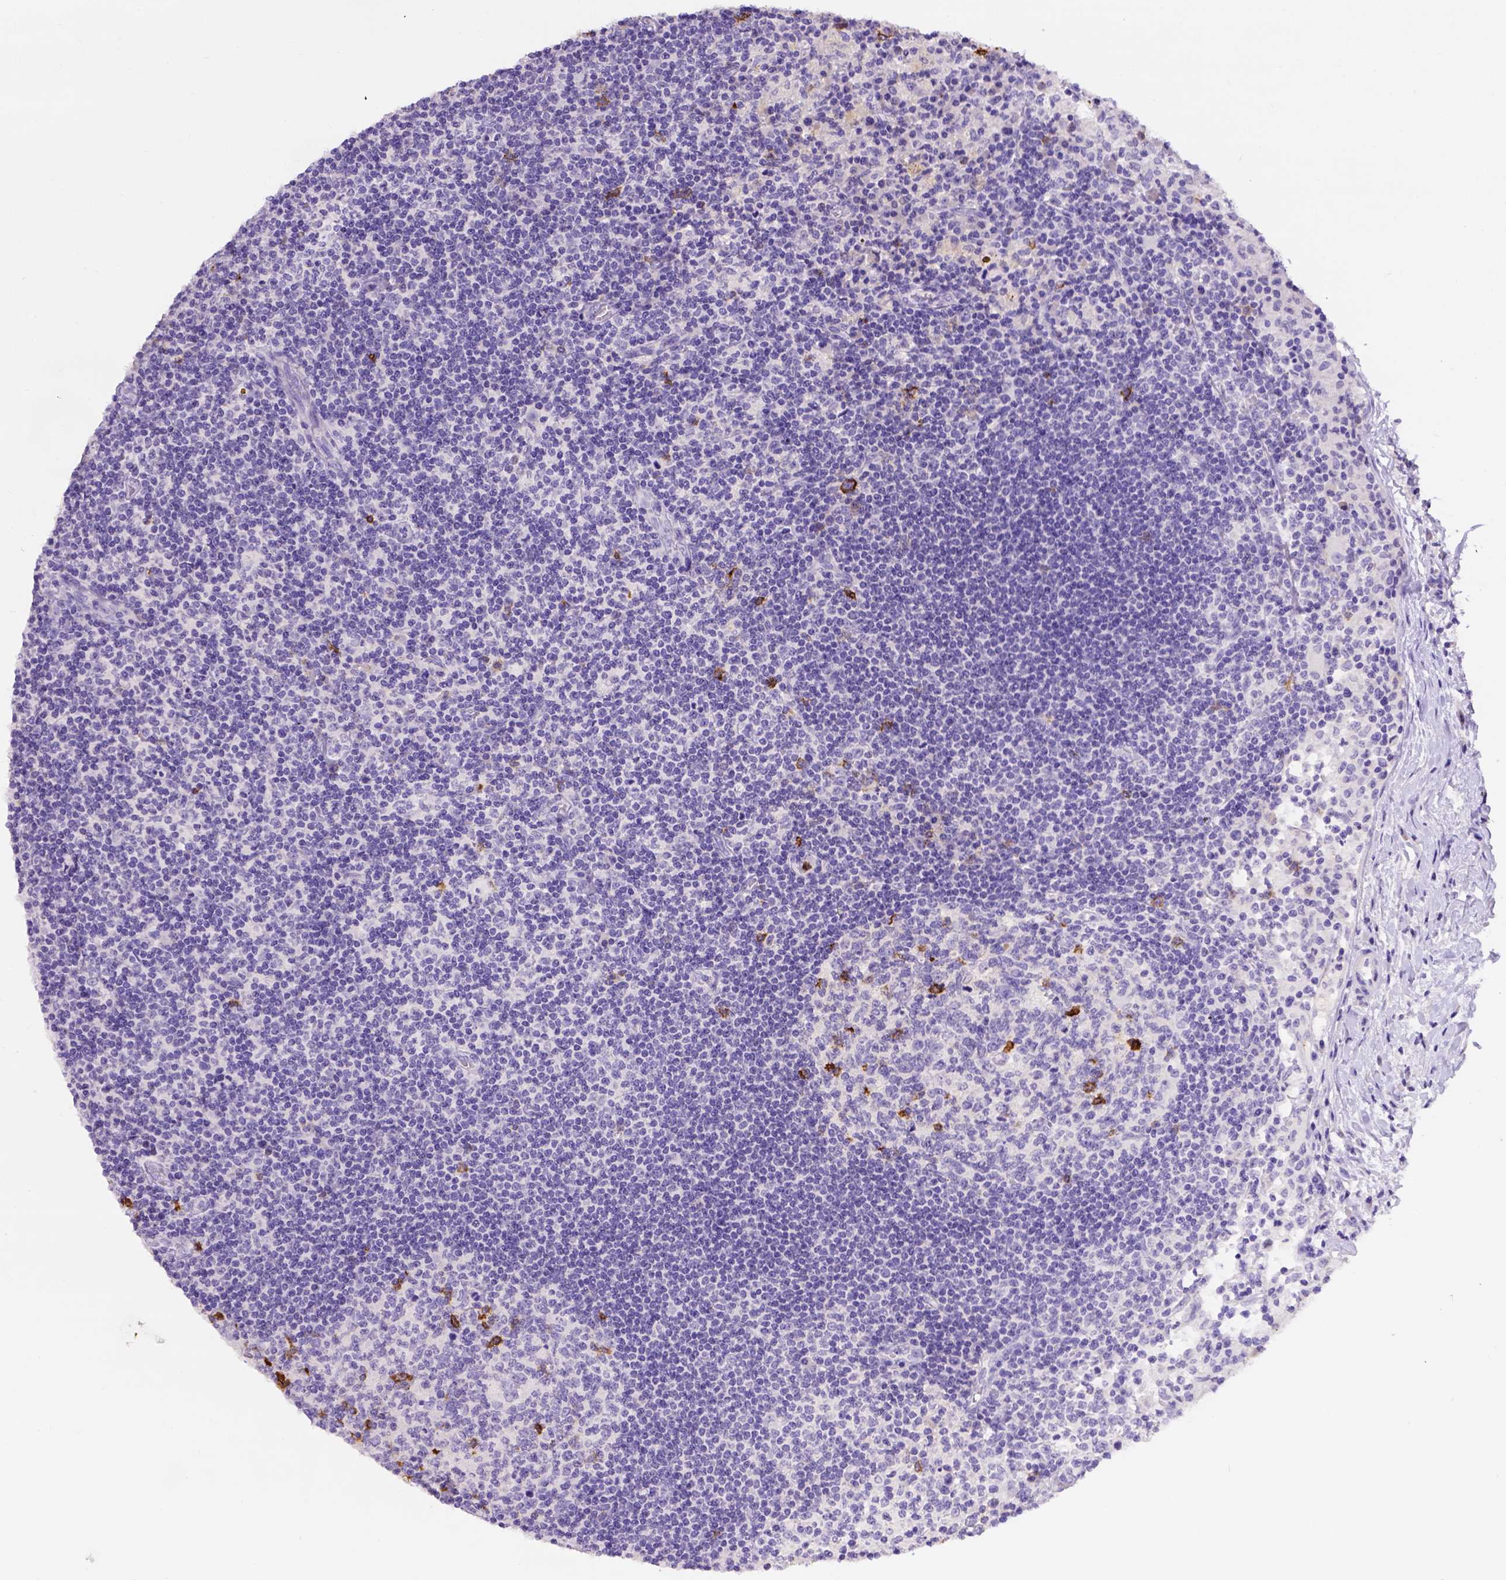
{"staining": {"intensity": "strong", "quantity": "<25%", "location": "cytoplasmic/membranous"}, "tissue": "lymph node", "cell_type": "Germinal center cells", "image_type": "normal", "snomed": [{"axis": "morphology", "description": "Normal tissue, NOS"}, {"axis": "topography", "description": "Lymph node"}], "caption": "Immunohistochemistry histopathology image of normal lymph node stained for a protein (brown), which displays medium levels of strong cytoplasmic/membranous expression in approximately <25% of germinal center cells.", "gene": "B3GAT1", "patient": {"sex": "female", "age": 72}}